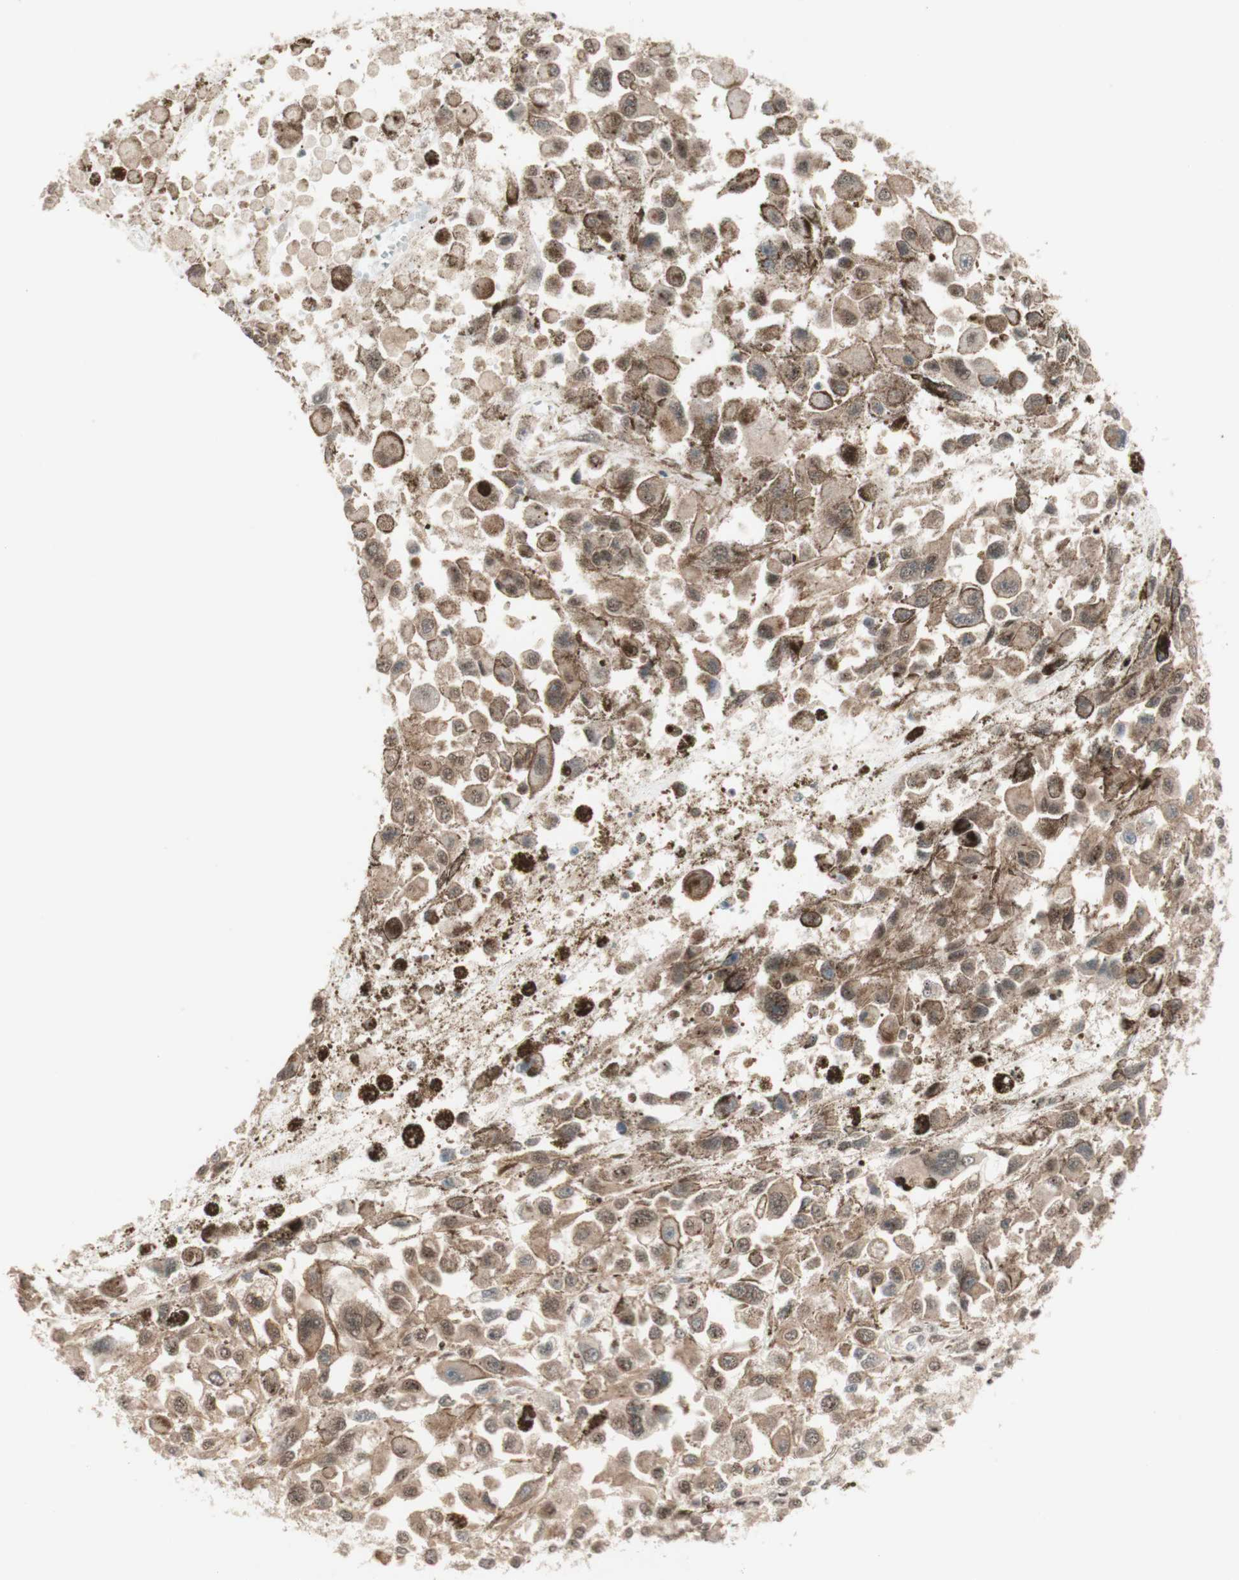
{"staining": {"intensity": "moderate", "quantity": ">75%", "location": "cytoplasmic/membranous"}, "tissue": "melanoma", "cell_type": "Tumor cells", "image_type": "cancer", "snomed": [{"axis": "morphology", "description": "Malignant melanoma, Metastatic site"}, {"axis": "topography", "description": "Lymph node"}], "caption": "Immunohistochemical staining of human malignant melanoma (metastatic site) demonstrates medium levels of moderate cytoplasmic/membranous protein staining in about >75% of tumor cells.", "gene": "CYLD", "patient": {"sex": "male", "age": 59}}